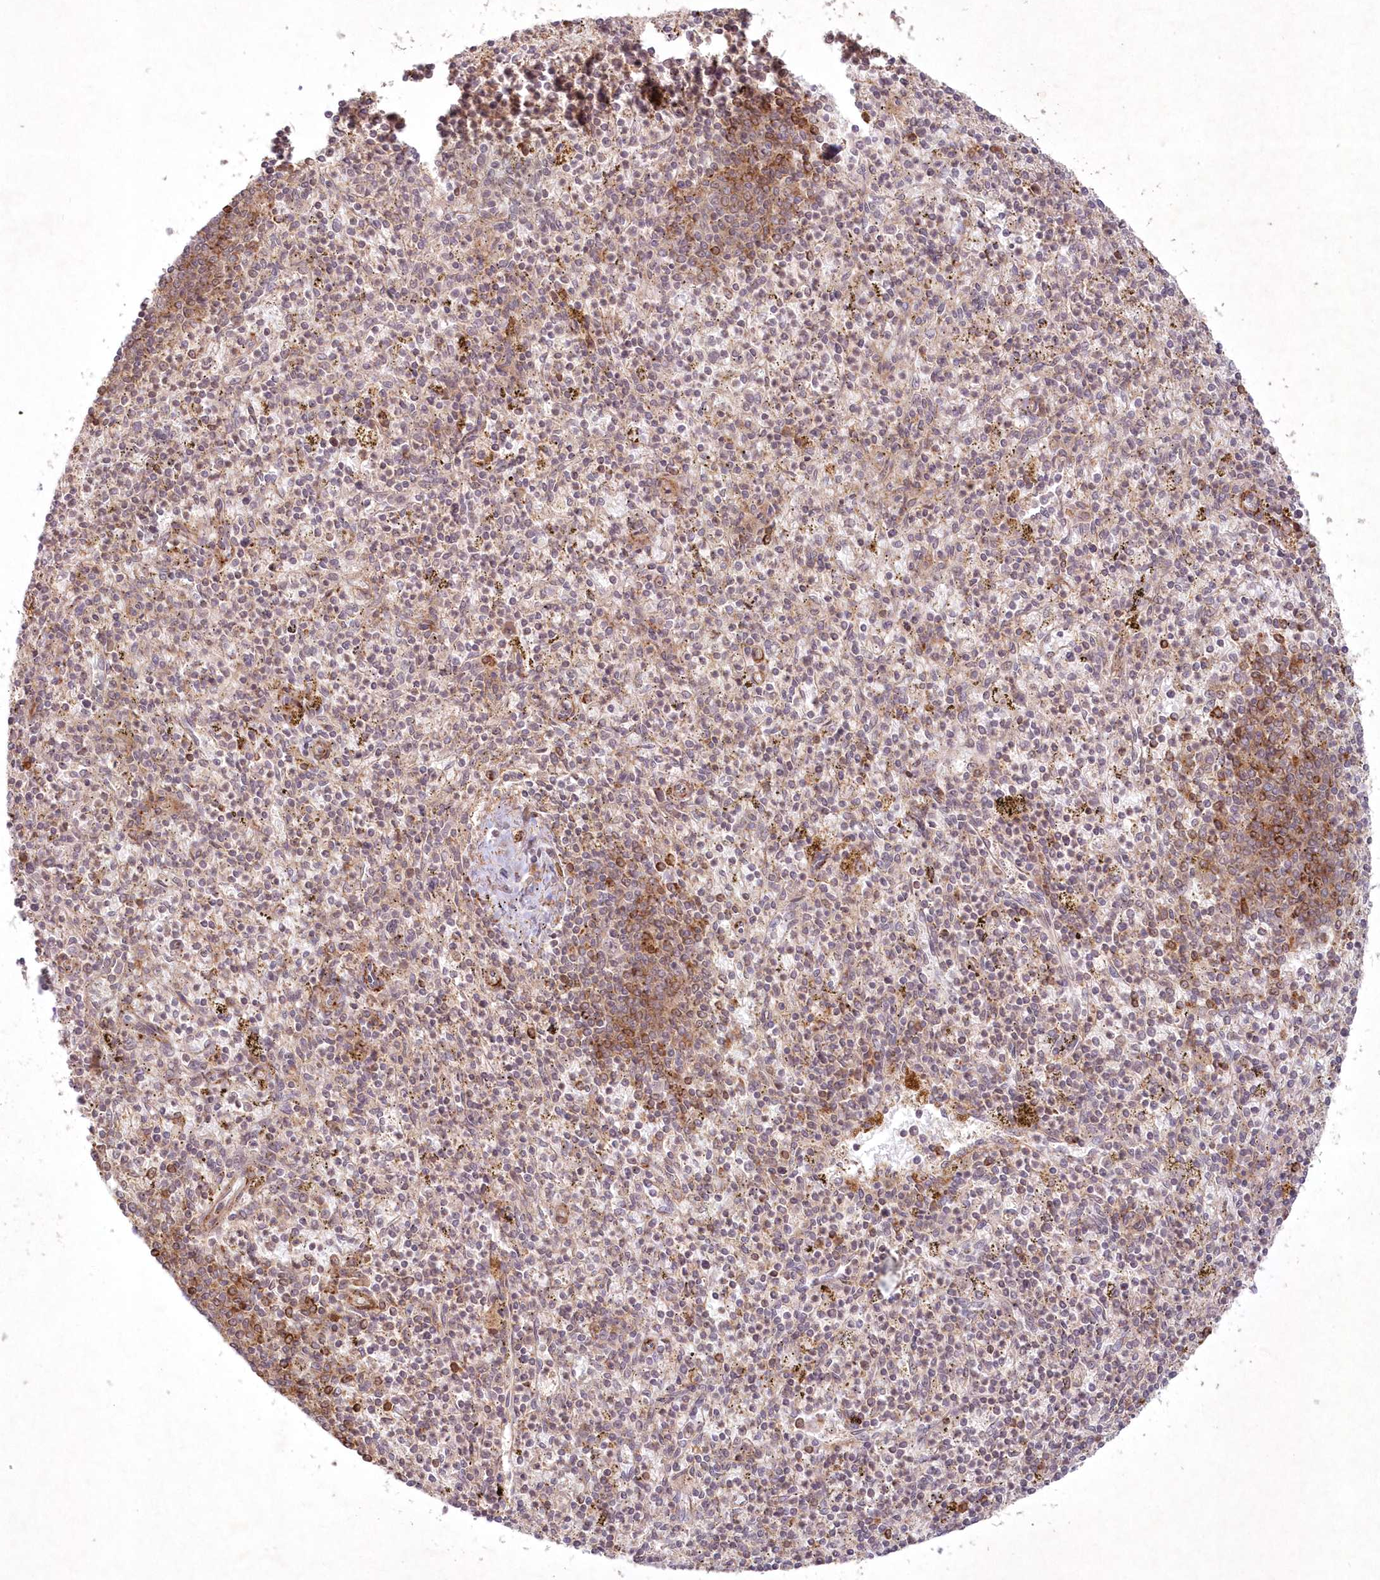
{"staining": {"intensity": "moderate", "quantity": "<25%", "location": "cytoplasmic/membranous"}, "tissue": "spleen", "cell_type": "Cells in red pulp", "image_type": "normal", "snomed": [{"axis": "morphology", "description": "Normal tissue, NOS"}, {"axis": "topography", "description": "Spleen"}], "caption": "Immunohistochemistry micrograph of benign spleen stained for a protein (brown), which exhibits low levels of moderate cytoplasmic/membranous positivity in about <25% of cells in red pulp.", "gene": "TOGARAM2", "patient": {"sex": "male", "age": 72}}